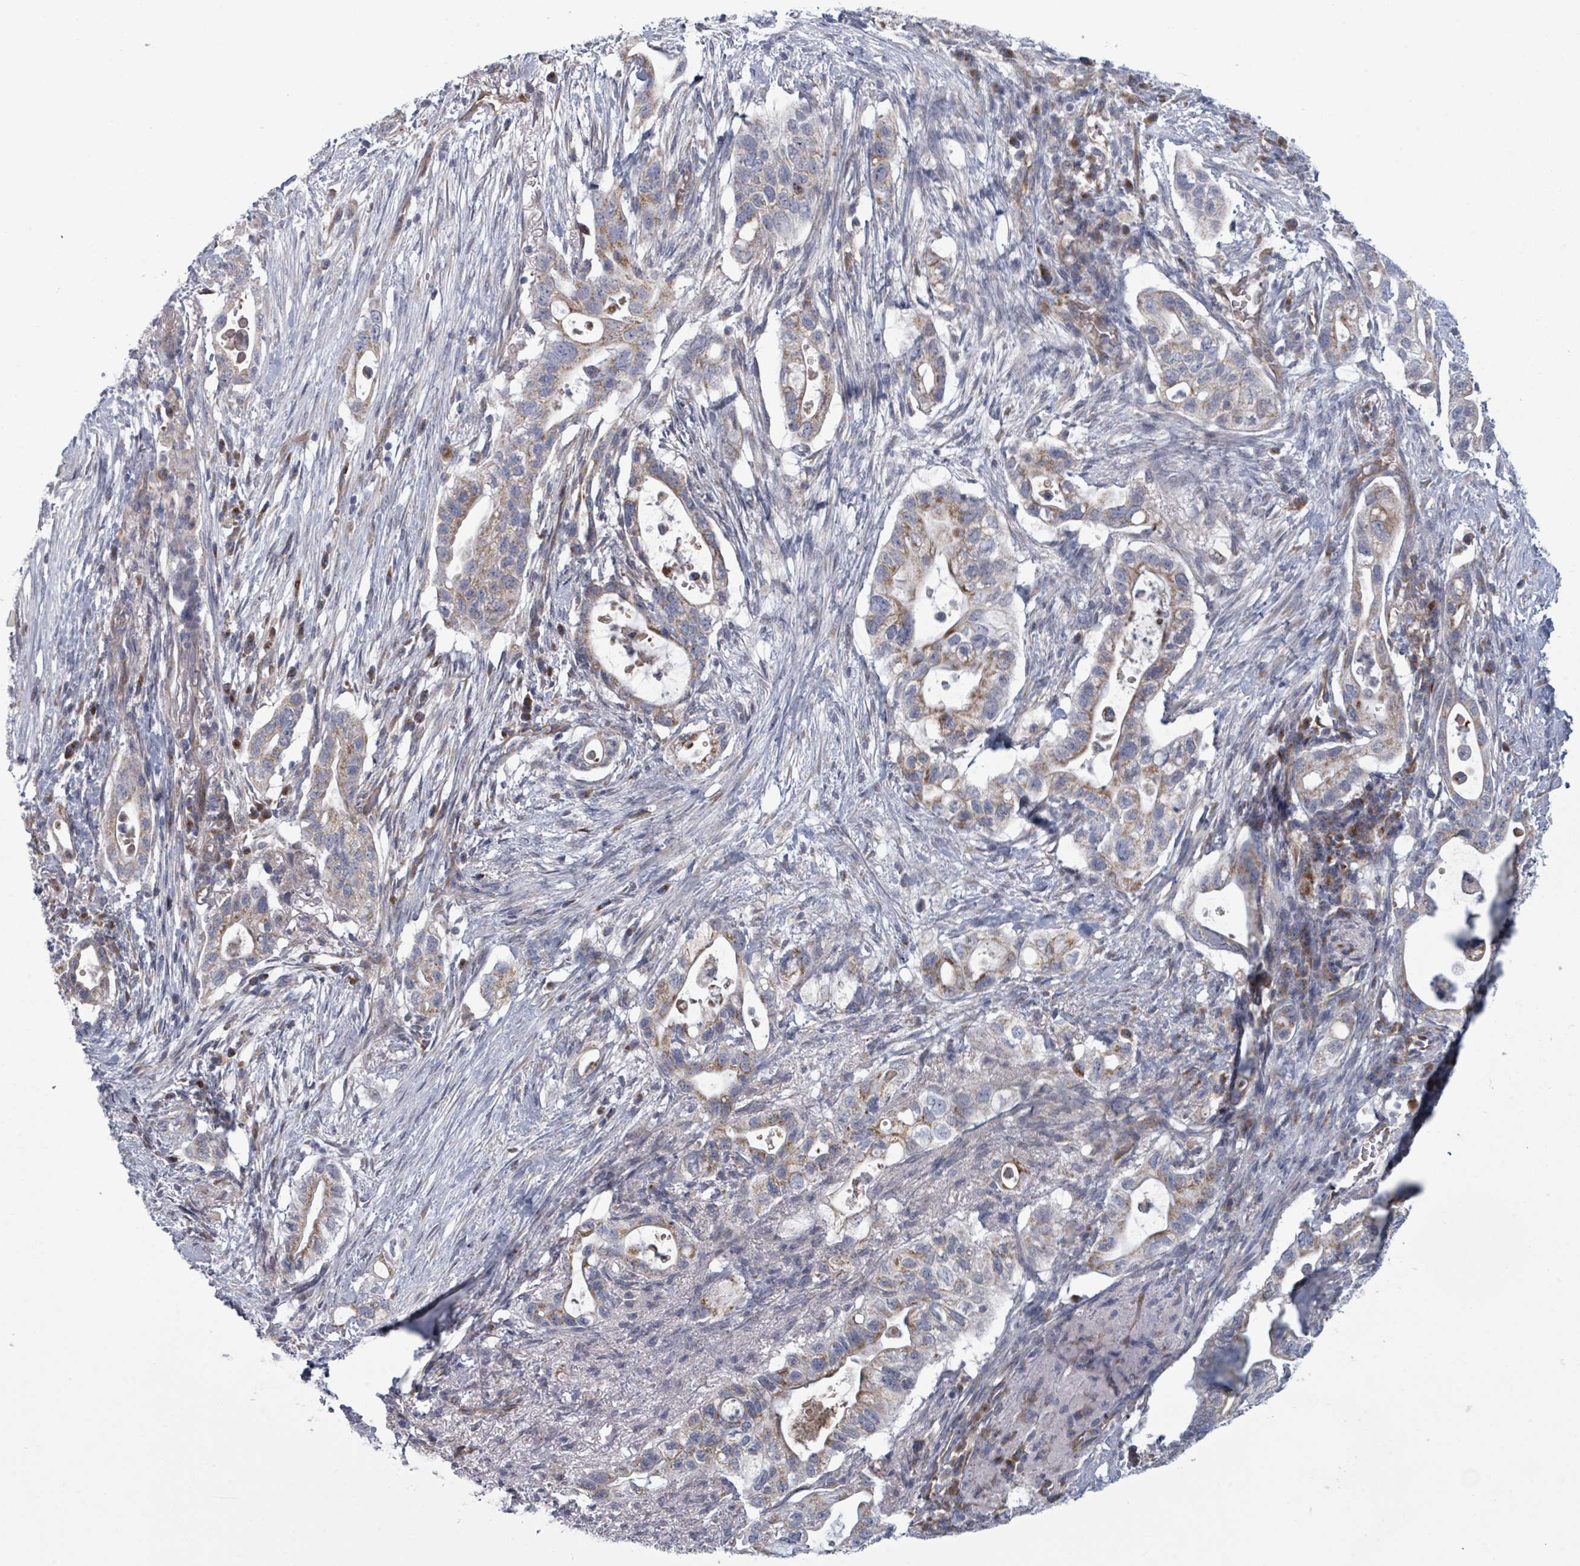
{"staining": {"intensity": "weak", "quantity": ">75%", "location": "cytoplasmic/membranous"}, "tissue": "pancreatic cancer", "cell_type": "Tumor cells", "image_type": "cancer", "snomed": [{"axis": "morphology", "description": "Adenocarcinoma, NOS"}, {"axis": "topography", "description": "Pancreas"}], "caption": "Immunohistochemical staining of human pancreatic adenocarcinoma reveals weak cytoplasmic/membranous protein expression in approximately >75% of tumor cells. (DAB IHC with brightfield microscopy, high magnification).", "gene": "FKBP1A", "patient": {"sex": "female", "age": 72}}